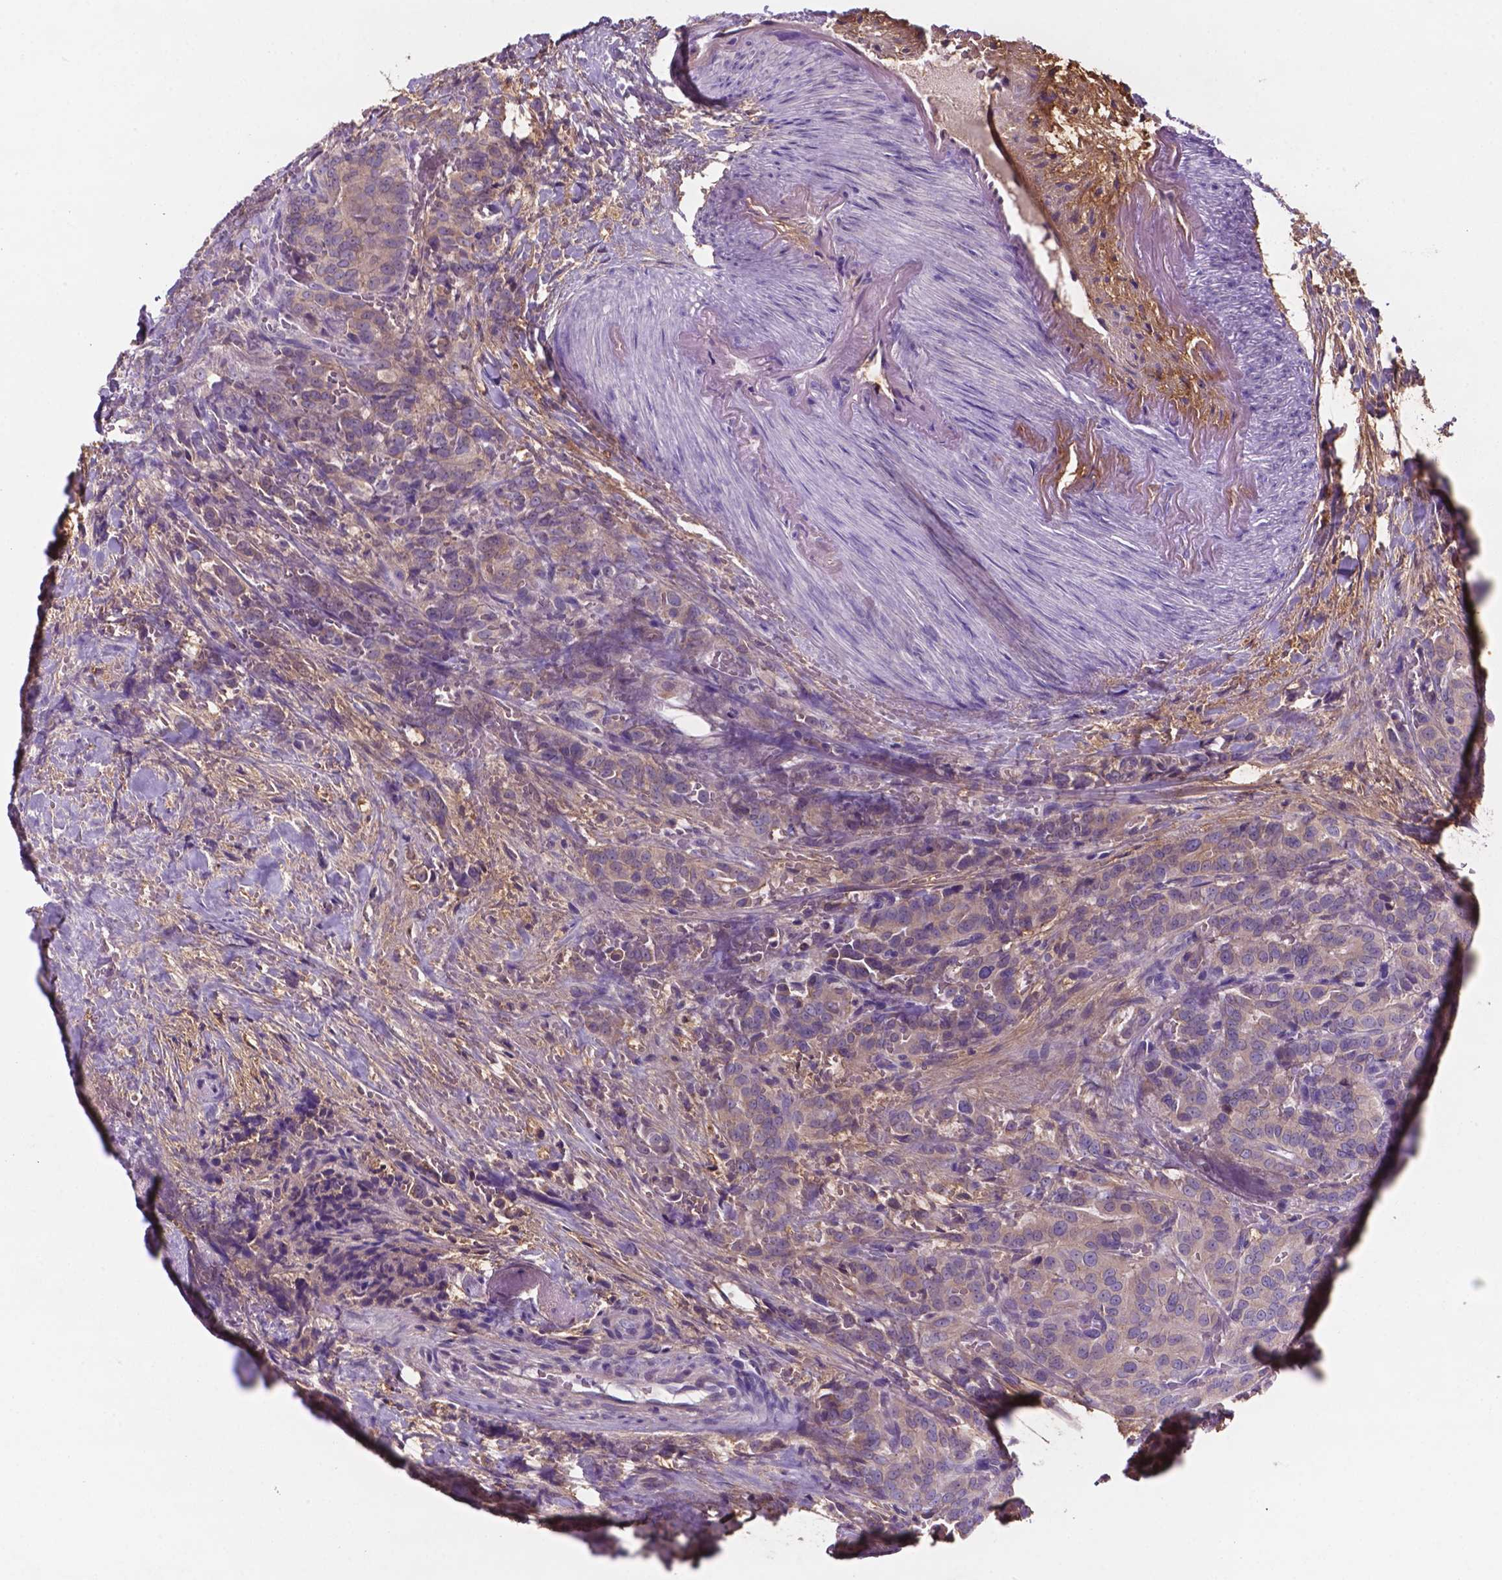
{"staining": {"intensity": "weak", "quantity": "25%-75%", "location": "cytoplasmic/membranous"}, "tissue": "thyroid cancer", "cell_type": "Tumor cells", "image_type": "cancer", "snomed": [{"axis": "morphology", "description": "Papillary adenocarcinoma, NOS"}, {"axis": "topography", "description": "Thyroid gland"}], "caption": "Human papillary adenocarcinoma (thyroid) stained with a brown dye exhibits weak cytoplasmic/membranous positive staining in approximately 25%-75% of tumor cells.", "gene": "MKRN2OS", "patient": {"sex": "male", "age": 61}}